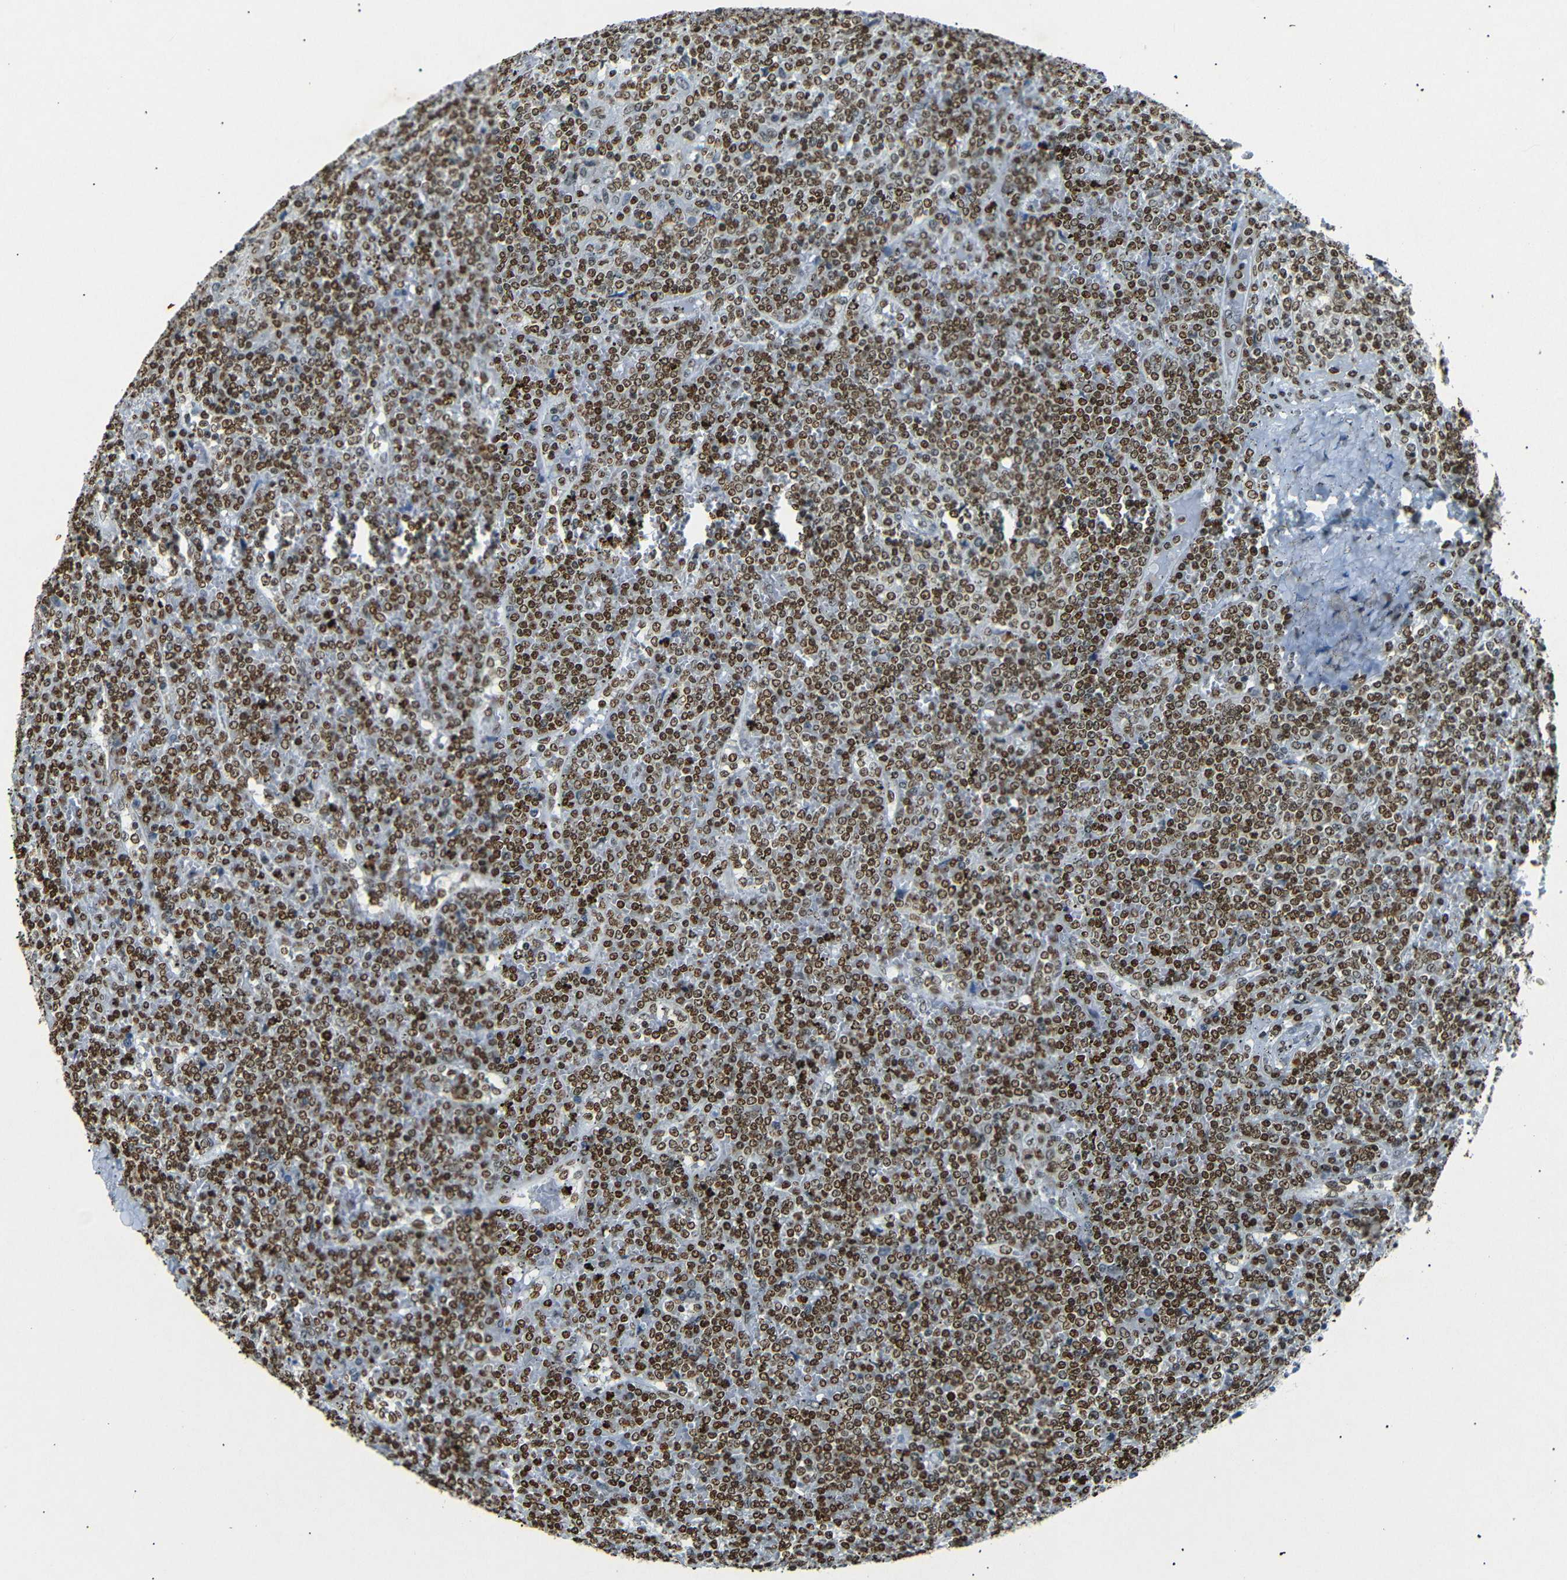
{"staining": {"intensity": "strong", "quantity": ">75%", "location": "nuclear"}, "tissue": "lymphoma", "cell_type": "Tumor cells", "image_type": "cancer", "snomed": [{"axis": "morphology", "description": "Malignant lymphoma, non-Hodgkin's type, Low grade"}, {"axis": "topography", "description": "Spleen"}], "caption": "Strong nuclear staining for a protein is present in about >75% of tumor cells of lymphoma using immunohistochemistry (IHC).", "gene": "HMGN1", "patient": {"sex": "female", "age": 19}}